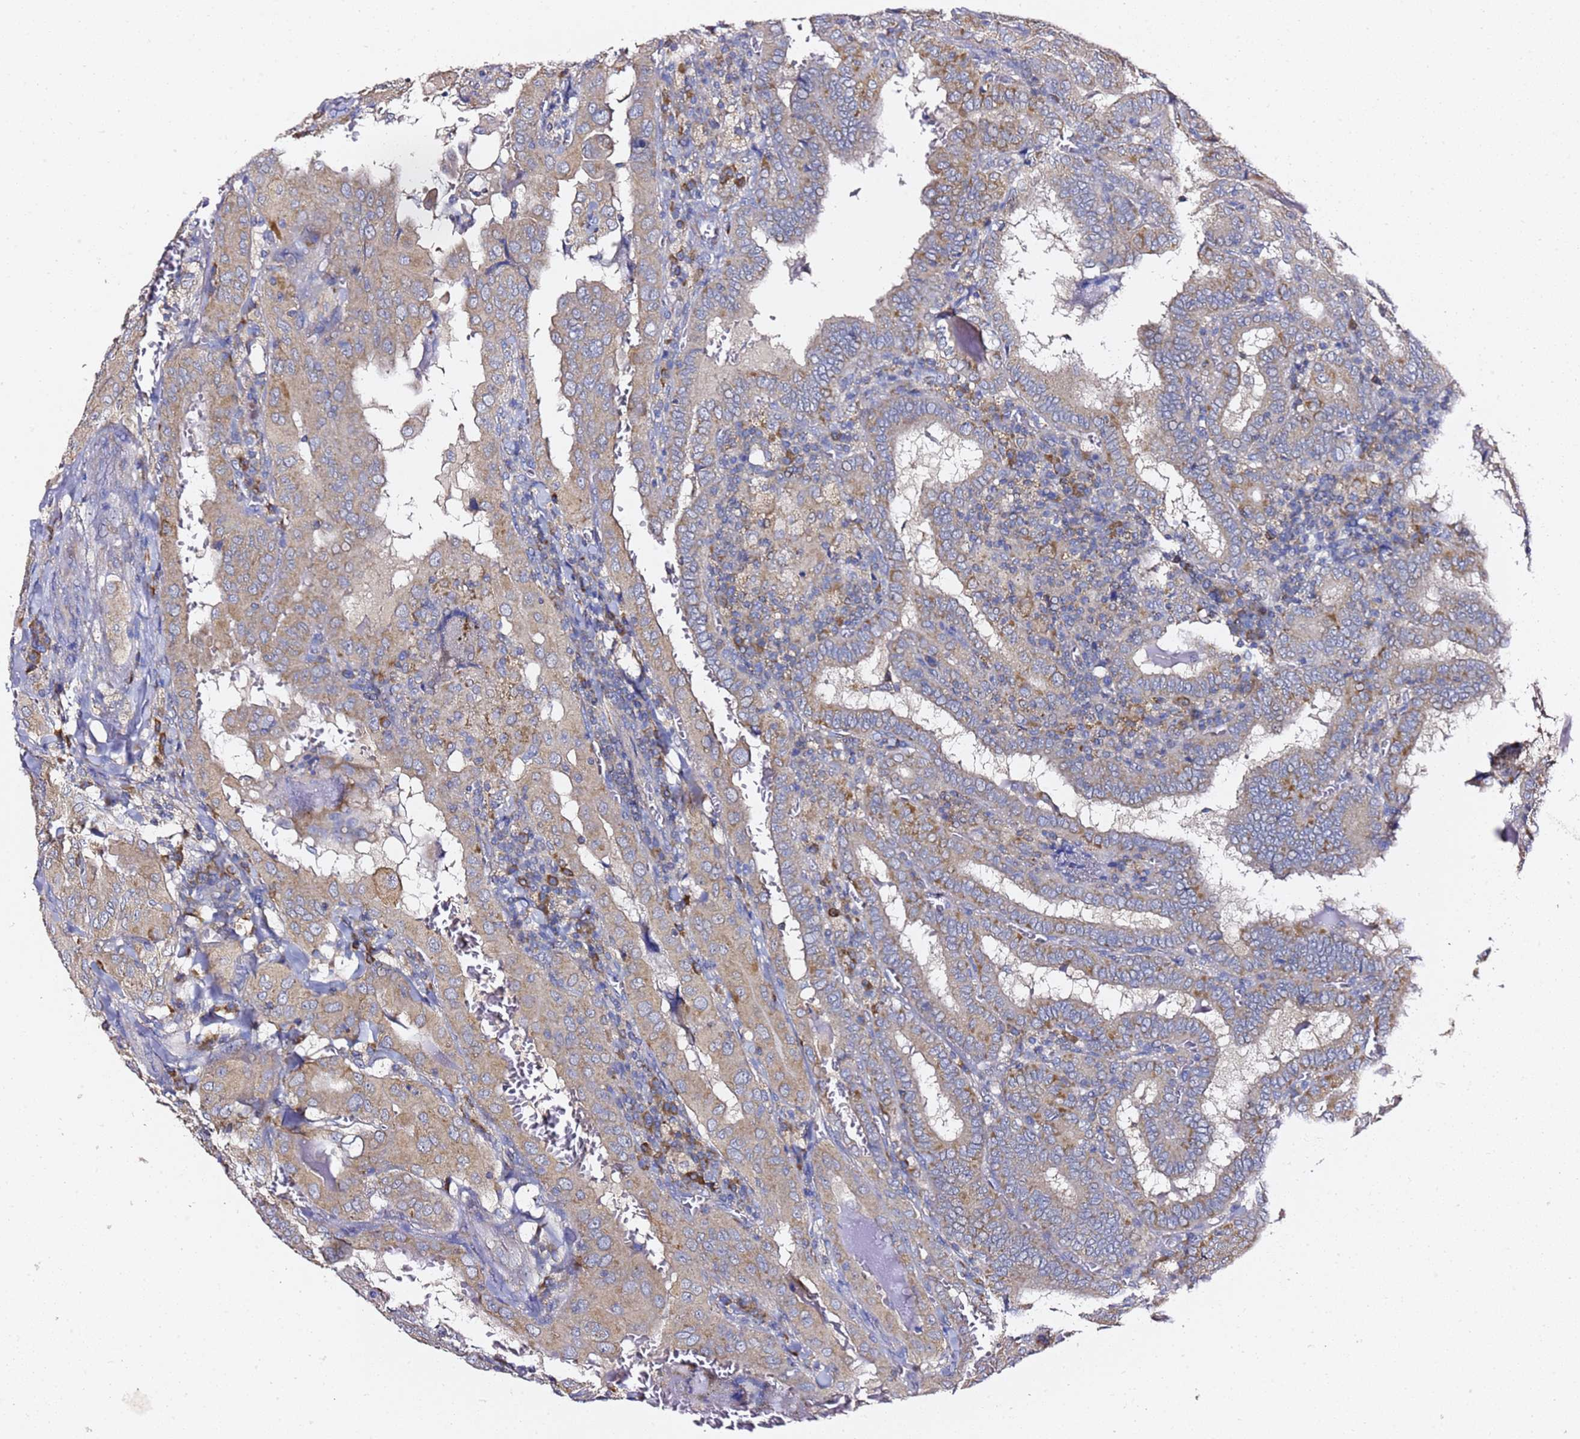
{"staining": {"intensity": "moderate", "quantity": "<25%", "location": "cytoplasmic/membranous"}, "tissue": "thyroid cancer", "cell_type": "Tumor cells", "image_type": "cancer", "snomed": [{"axis": "morphology", "description": "Papillary adenocarcinoma, NOS"}, {"axis": "topography", "description": "Thyroid gland"}], "caption": "Papillary adenocarcinoma (thyroid) tissue shows moderate cytoplasmic/membranous positivity in approximately <25% of tumor cells", "gene": "C19orf12", "patient": {"sex": "female", "age": 72}}